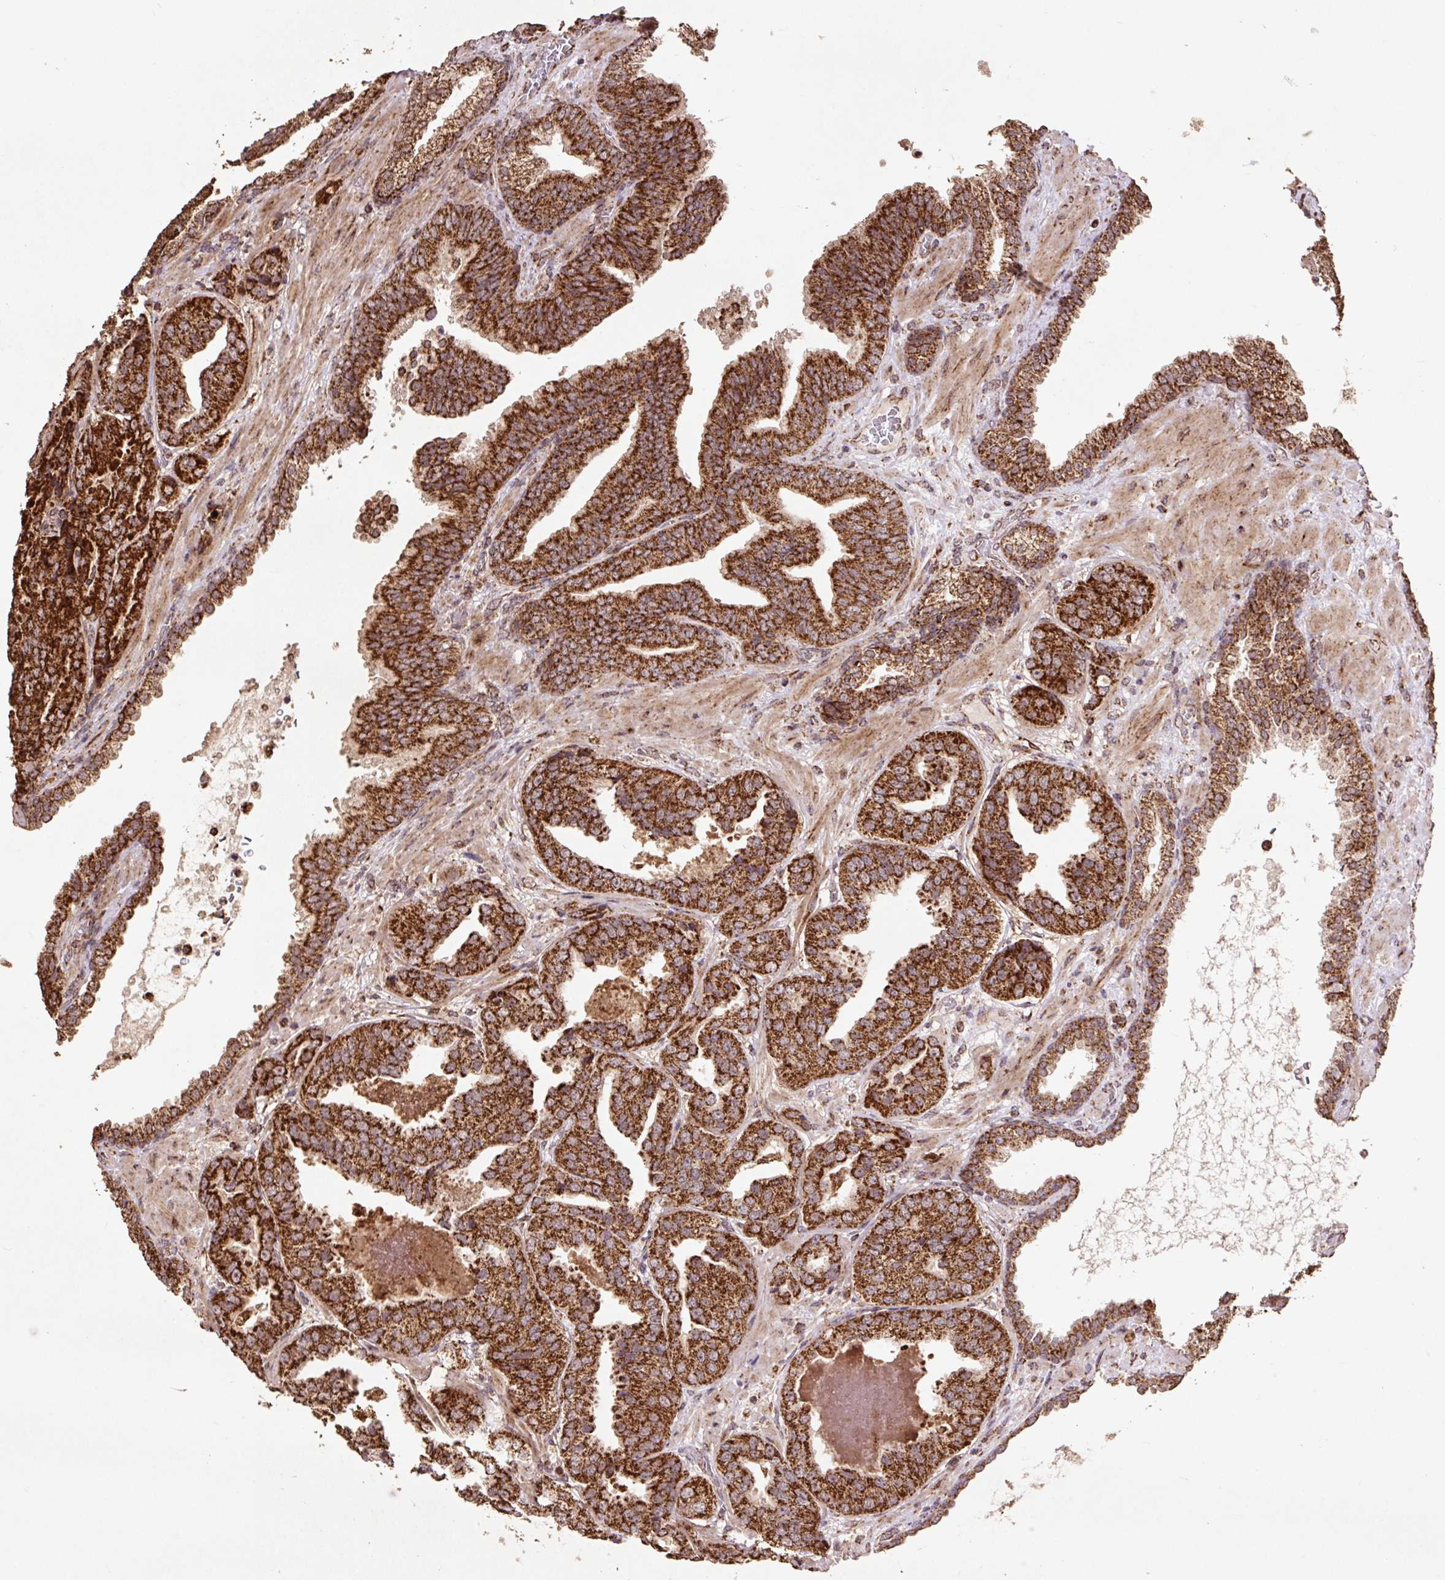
{"staining": {"intensity": "strong", "quantity": ">75%", "location": "cytoplasmic/membranous"}, "tissue": "prostate cancer", "cell_type": "Tumor cells", "image_type": "cancer", "snomed": [{"axis": "morphology", "description": "Adenocarcinoma, High grade"}, {"axis": "topography", "description": "Prostate"}], "caption": "Strong cytoplasmic/membranous staining is appreciated in approximately >75% of tumor cells in adenocarcinoma (high-grade) (prostate).", "gene": "ATP5F1A", "patient": {"sex": "male", "age": 63}}